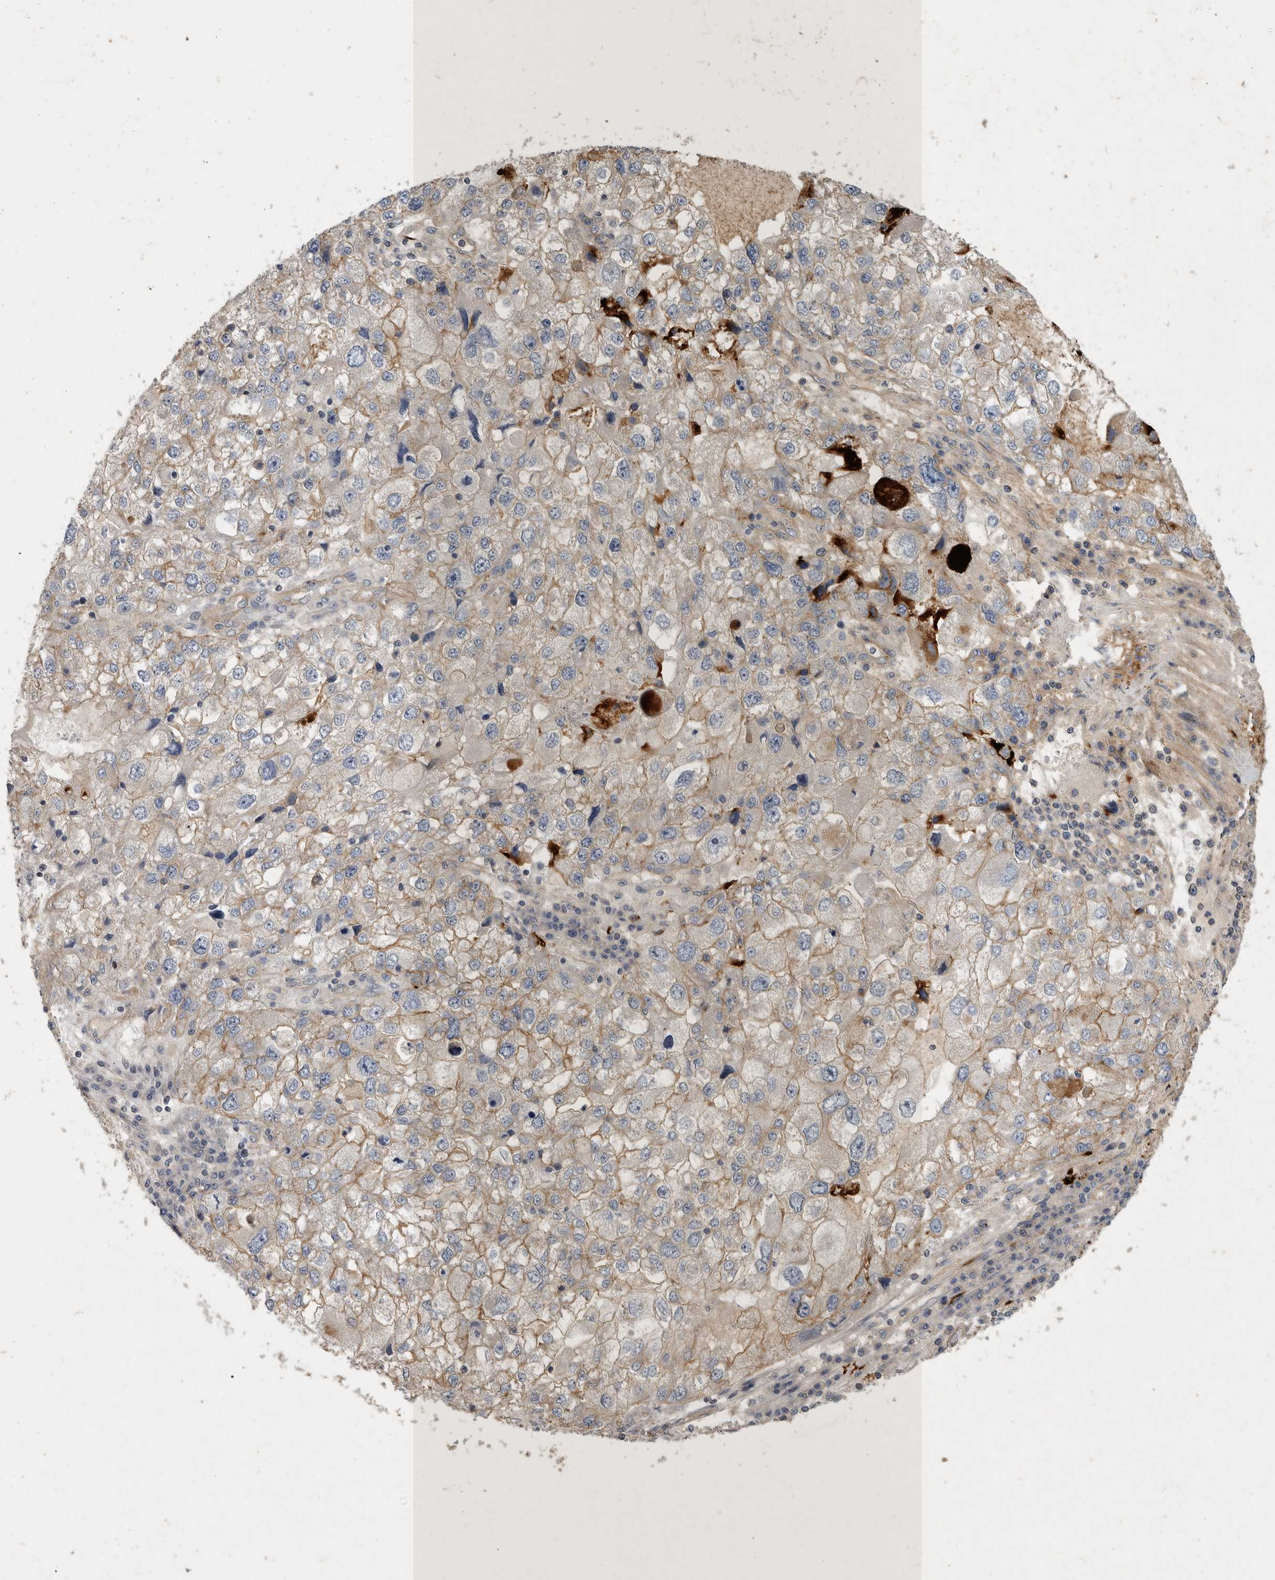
{"staining": {"intensity": "weak", "quantity": "<25%", "location": "cytoplasmic/membranous"}, "tissue": "endometrial cancer", "cell_type": "Tumor cells", "image_type": "cancer", "snomed": [{"axis": "morphology", "description": "Adenocarcinoma, NOS"}, {"axis": "topography", "description": "Endometrium"}], "caption": "This is an immunohistochemistry (IHC) image of human adenocarcinoma (endometrial). There is no staining in tumor cells.", "gene": "MLPH", "patient": {"sex": "female", "age": 49}}